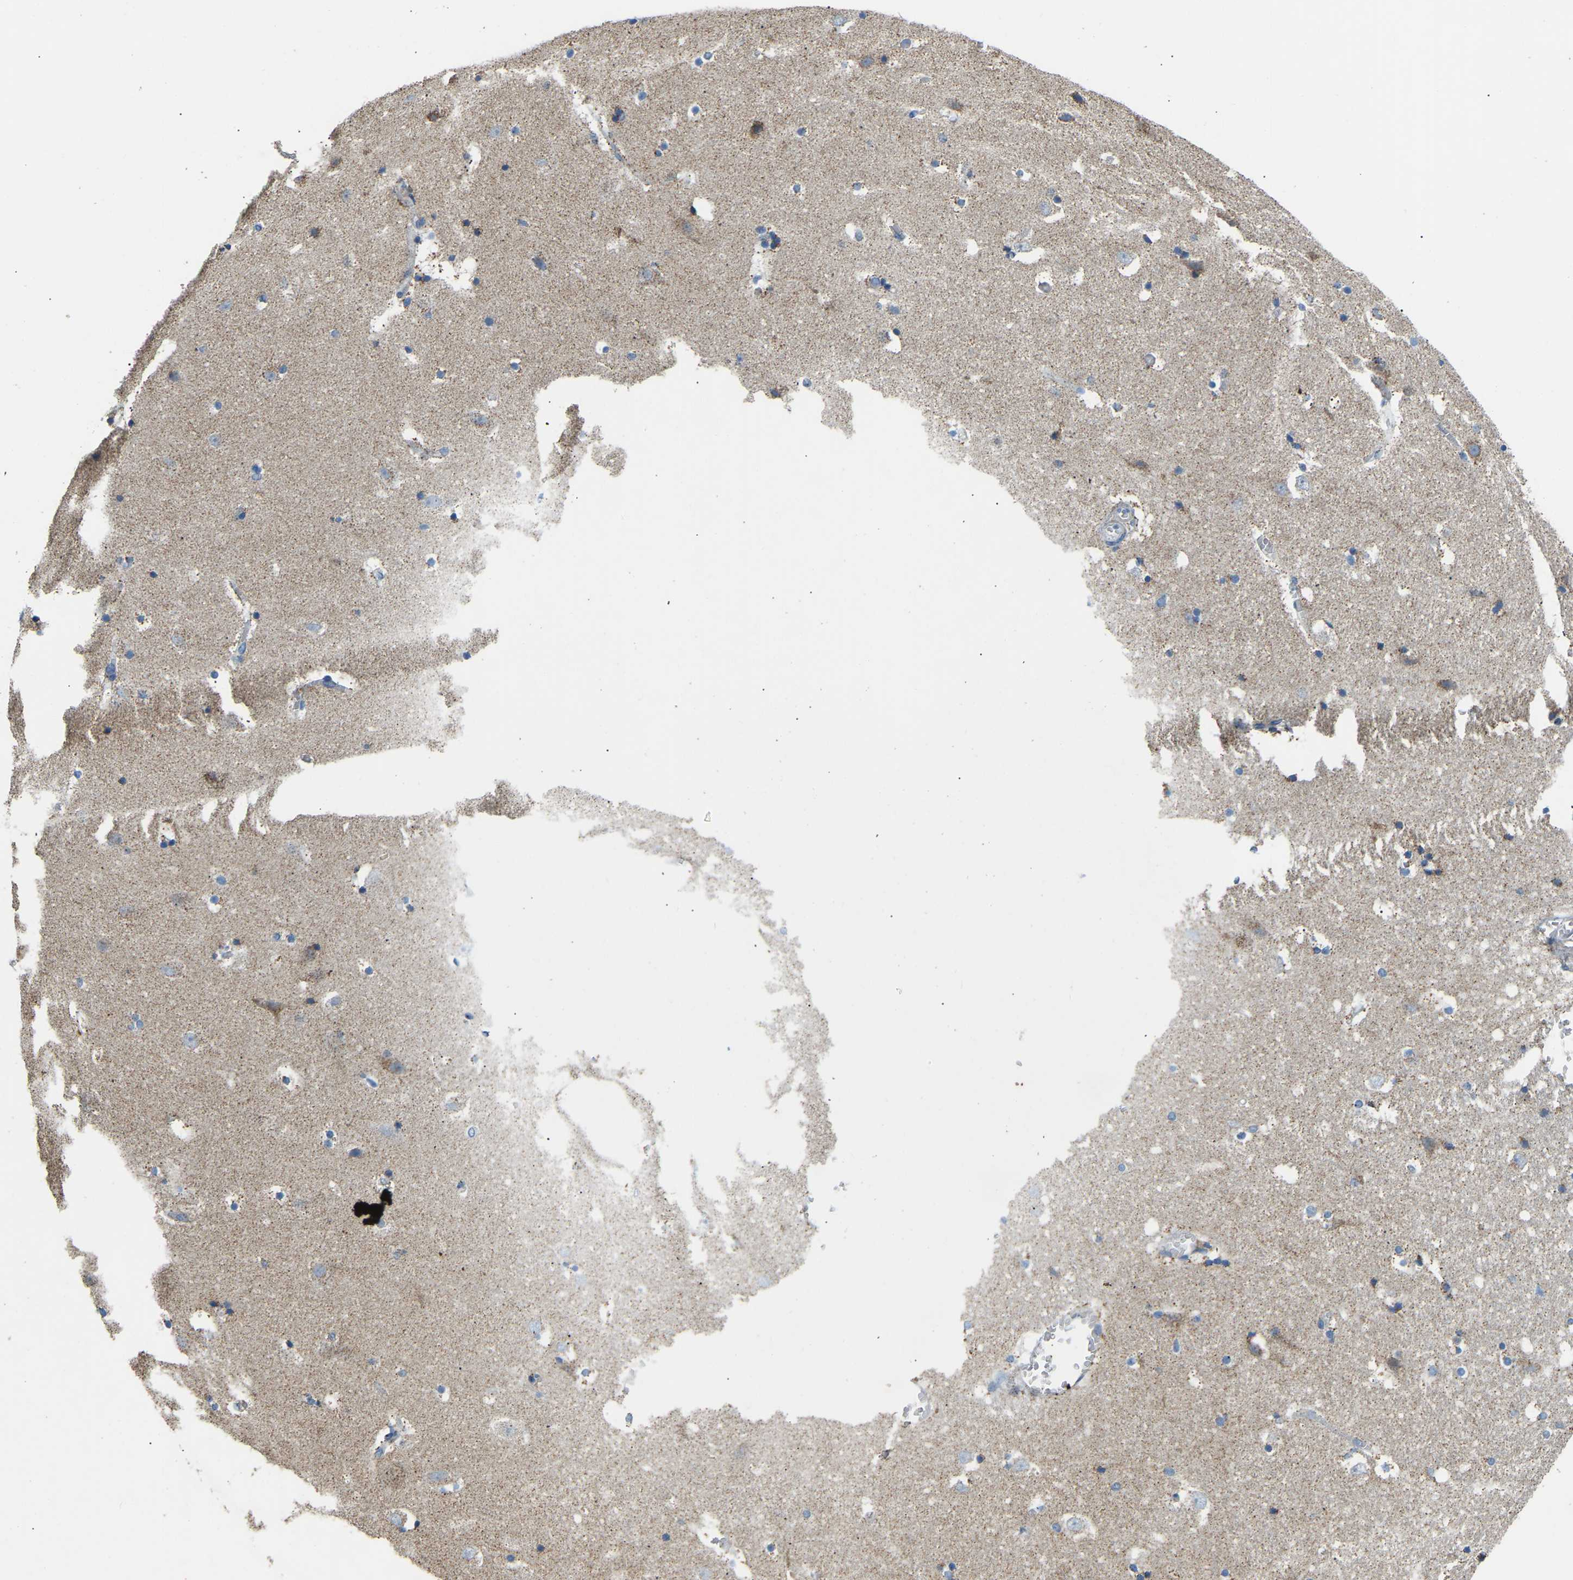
{"staining": {"intensity": "negative", "quantity": "none", "location": "none"}, "tissue": "hippocampus", "cell_type": "Glial cells", "image_type": "normal", "snomed": [{"axis": "morphology", "description": "Normal tissue, NOS"}, {"axis": "topography", "description": "Hippocampus"}], "caption": "A high-resolution histopathology image shows IHC staining of normal hippocampus, which demonstrates no significant staining in glial cells.", "gene": "ZNF200", "patient": {"sex": "male", "age": 45}}